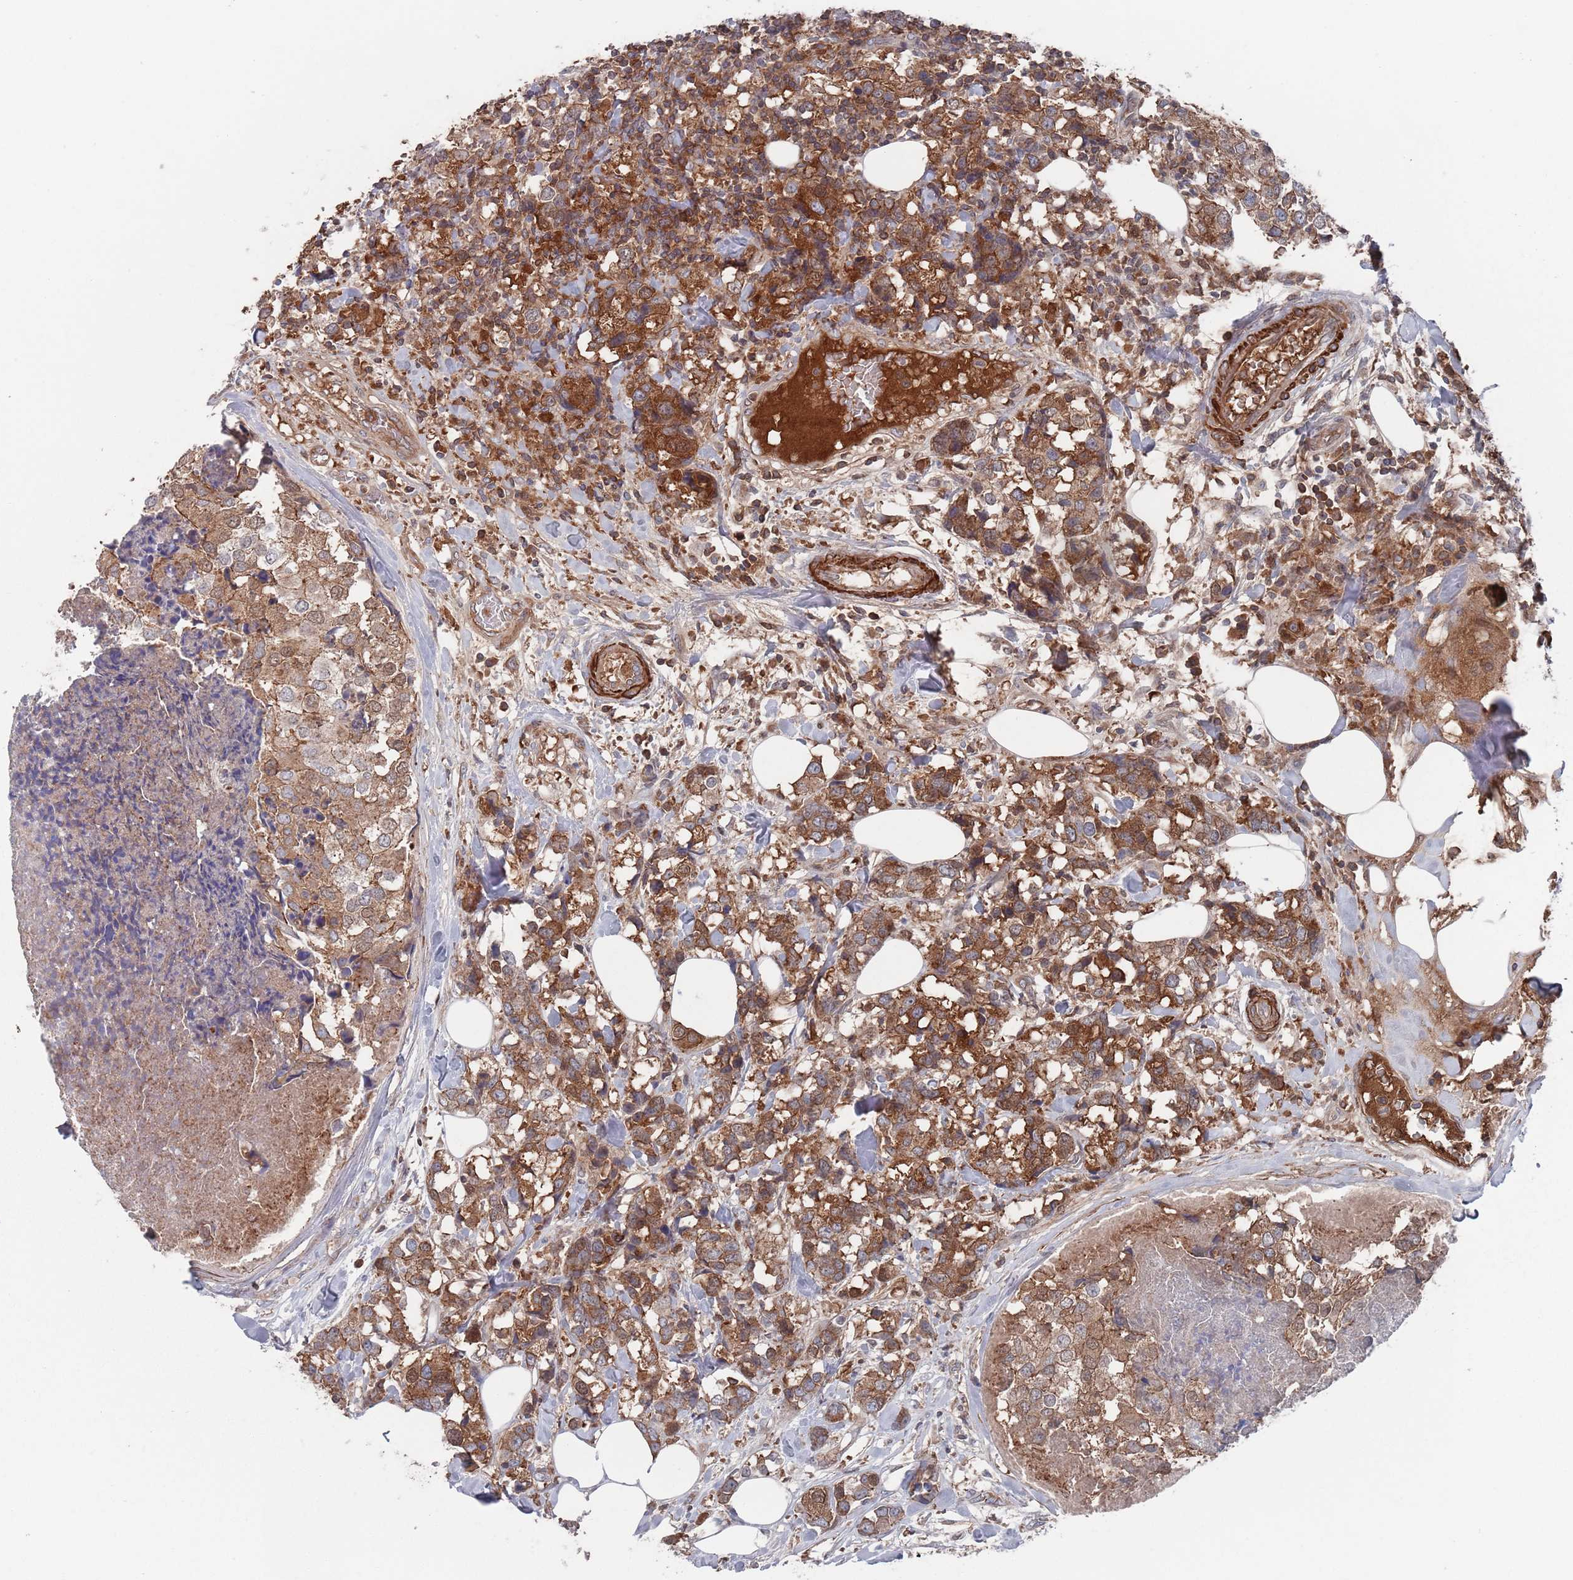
{"staining": {"intensity": "moderate", "quantity": ">75%", "location": "cytoplasmic/membranous"}, "tissue": "breast cancer", "cell_type": "Tumor cells", "image_type": "cancer", "snomed": [{"axis": "morphology", "description": "Lobular carcinoma"}, {"axis": "topography", "description": "Breast"}], "caption": "High-power microscopy captured an immunohistochemistry (IHC) image of breast cancer (lobular carcinoma), revealing moderate cytoplasmic/membranous expression in about >75% of tumor cells.", "gene": "PLEKHA4", "patient": {"sex": "female", "age": 59}}